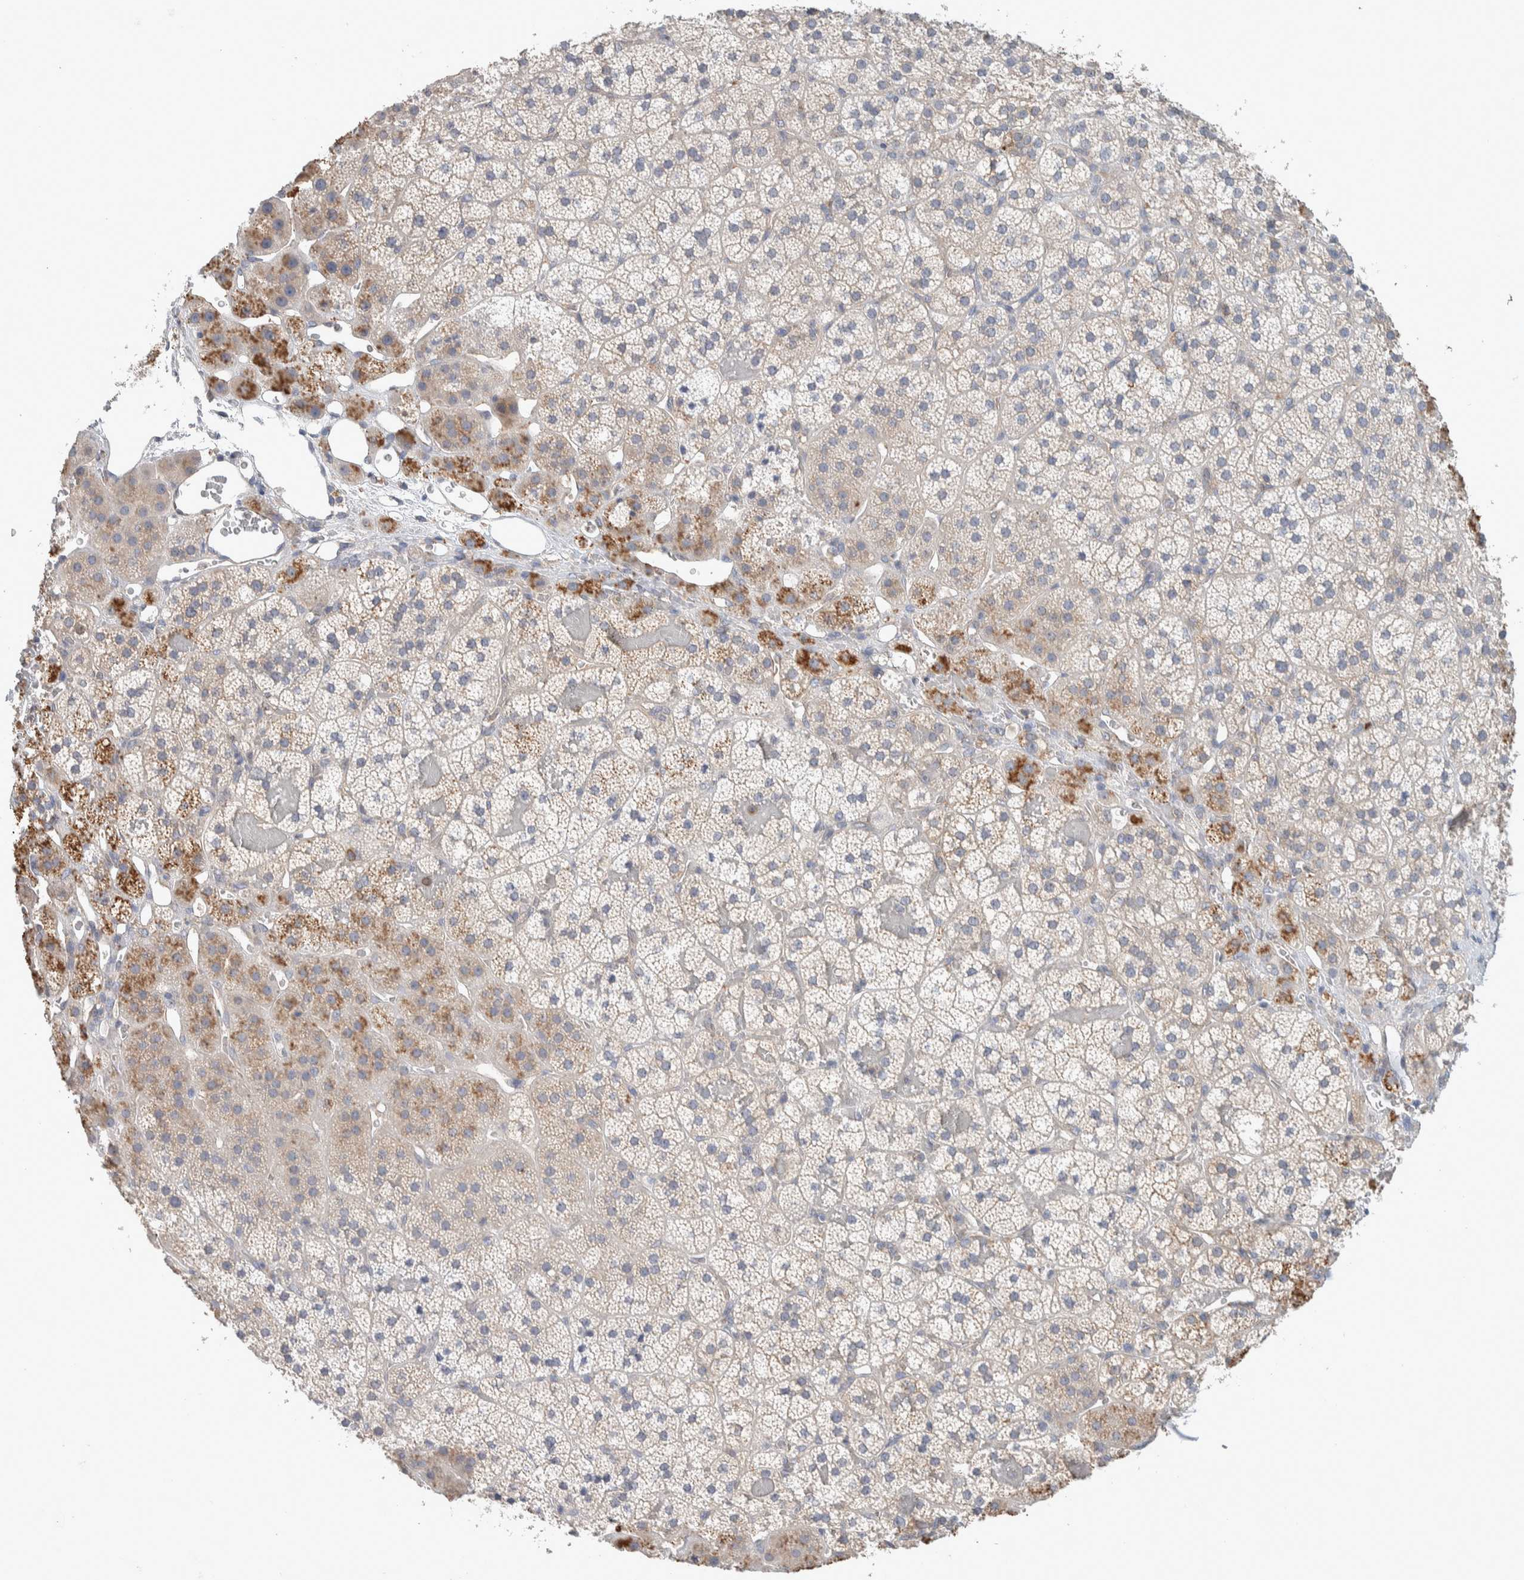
{"staining": {"intensity": "moderate", "quantity": "25%-75%", "location": "cytoplasmic/membranous"}, "tissue": "adrenal gland", "cell_type": "Glandular cells", "image_type": "normal", "snomed": [{"axis": "morphology", "description": "Normal tissue, NOS"}, {"axis": "topography", "description": "Adrenal gland"}], "caption": "Immunohistochemical staining of unremarkable human adrenal gland displays medium levels of moderate cytoplasmic/membranous positivity in approximately 25%-75% of glandular cells.", "gene": "NFKB2", "patient": {"sex": "female", "age": 44}}